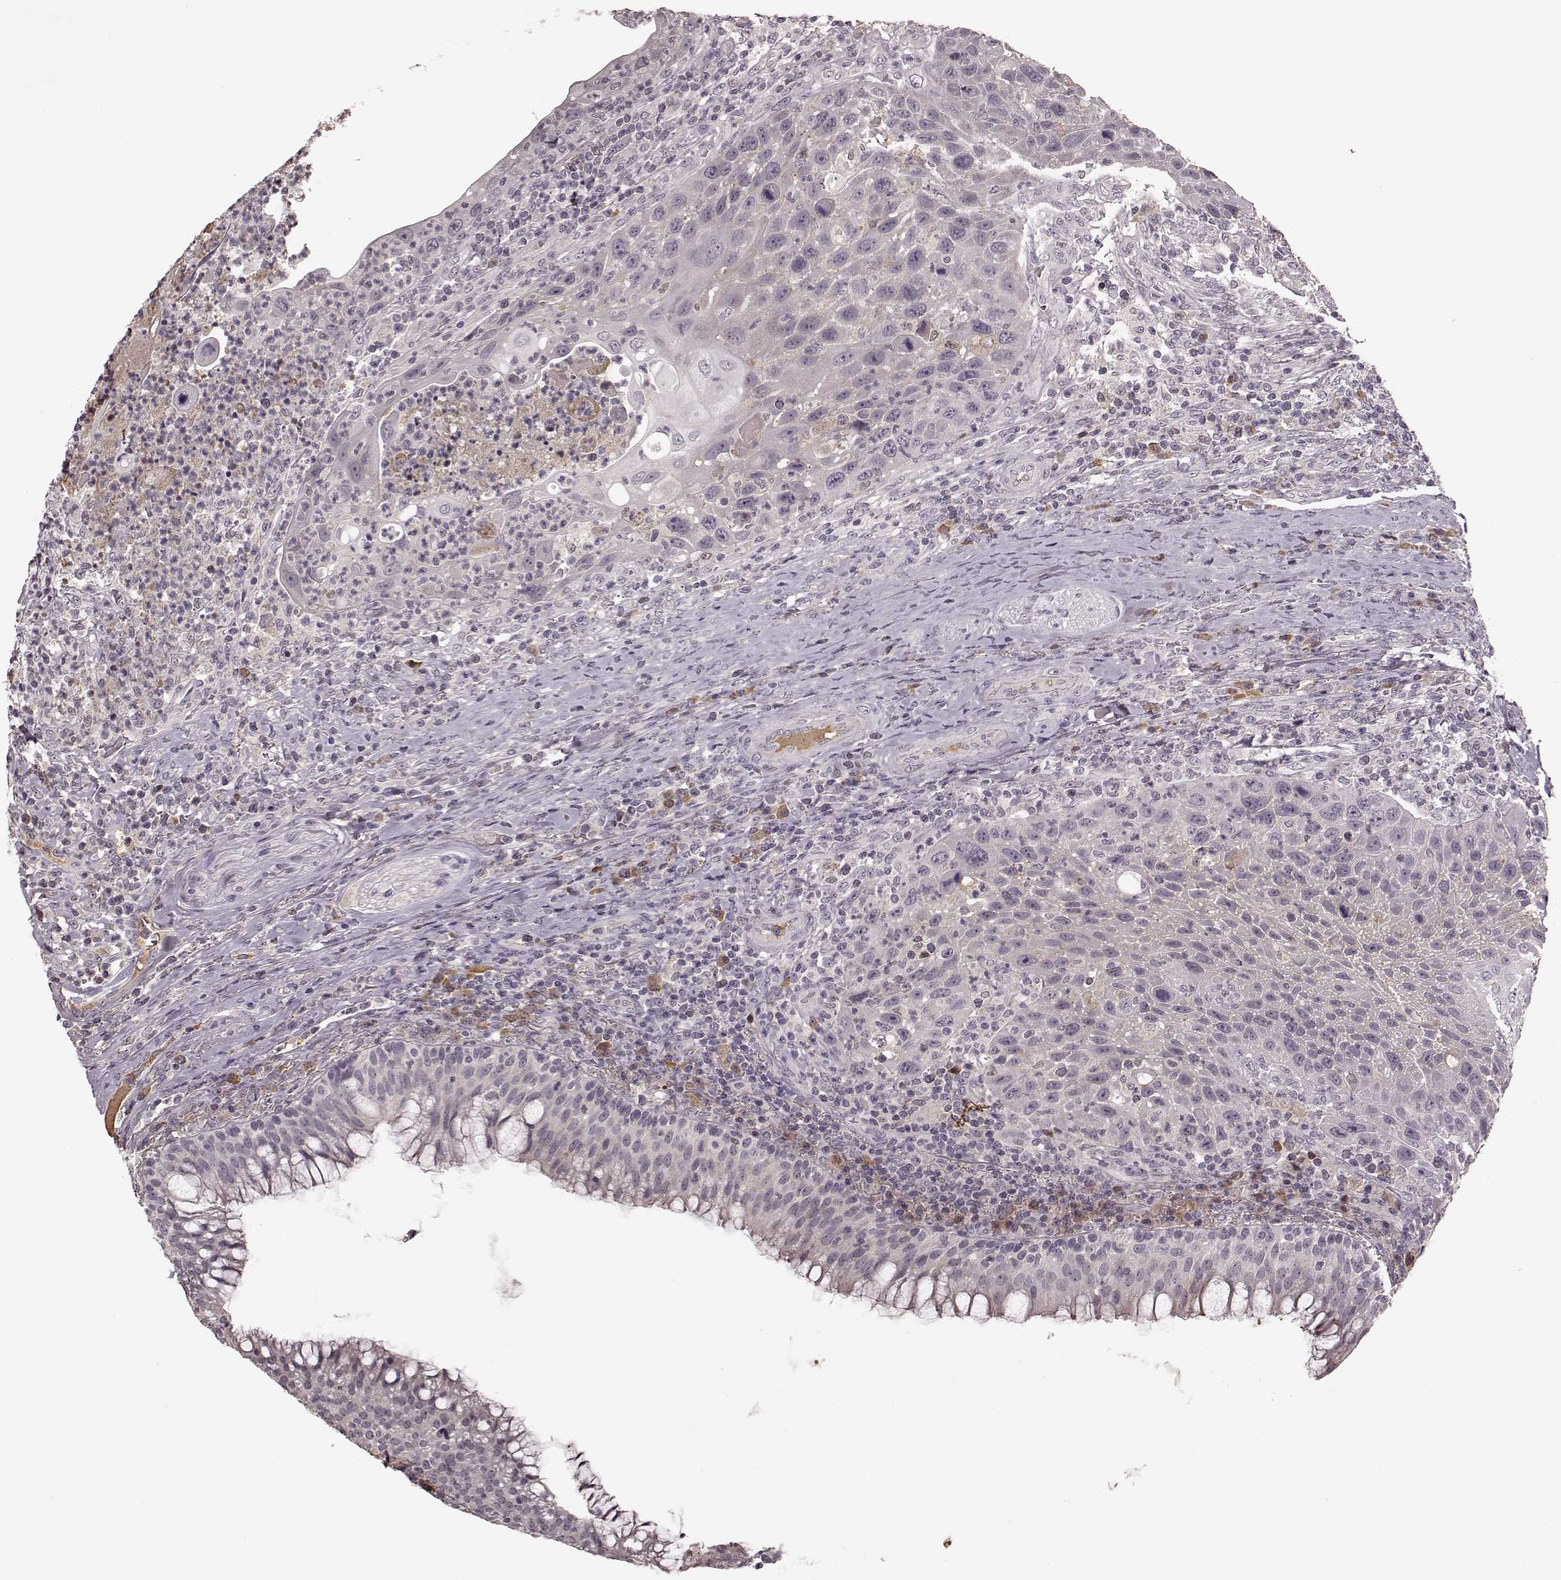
{"staining": {"intensity": "negative", "quantity": "none", "location": "none"}, "tissue": "head and neck cancer", "cell_type": "Tumor cells", "image_type": "cancer", "snomed": [{"axis": "morphology", "description": "Squamous cell carcinoma, NOS"}, {"axis": "topography", "description": "Head-Neck"}], "caption": "Immunohistochemistry (IHC) image of human squamous cell carcinoma (head and neck) stained for a protein (brown), which reveals no staining in tumor cells.", "gene": "NRL", "patient": {"sex": "male", "age": 69}}